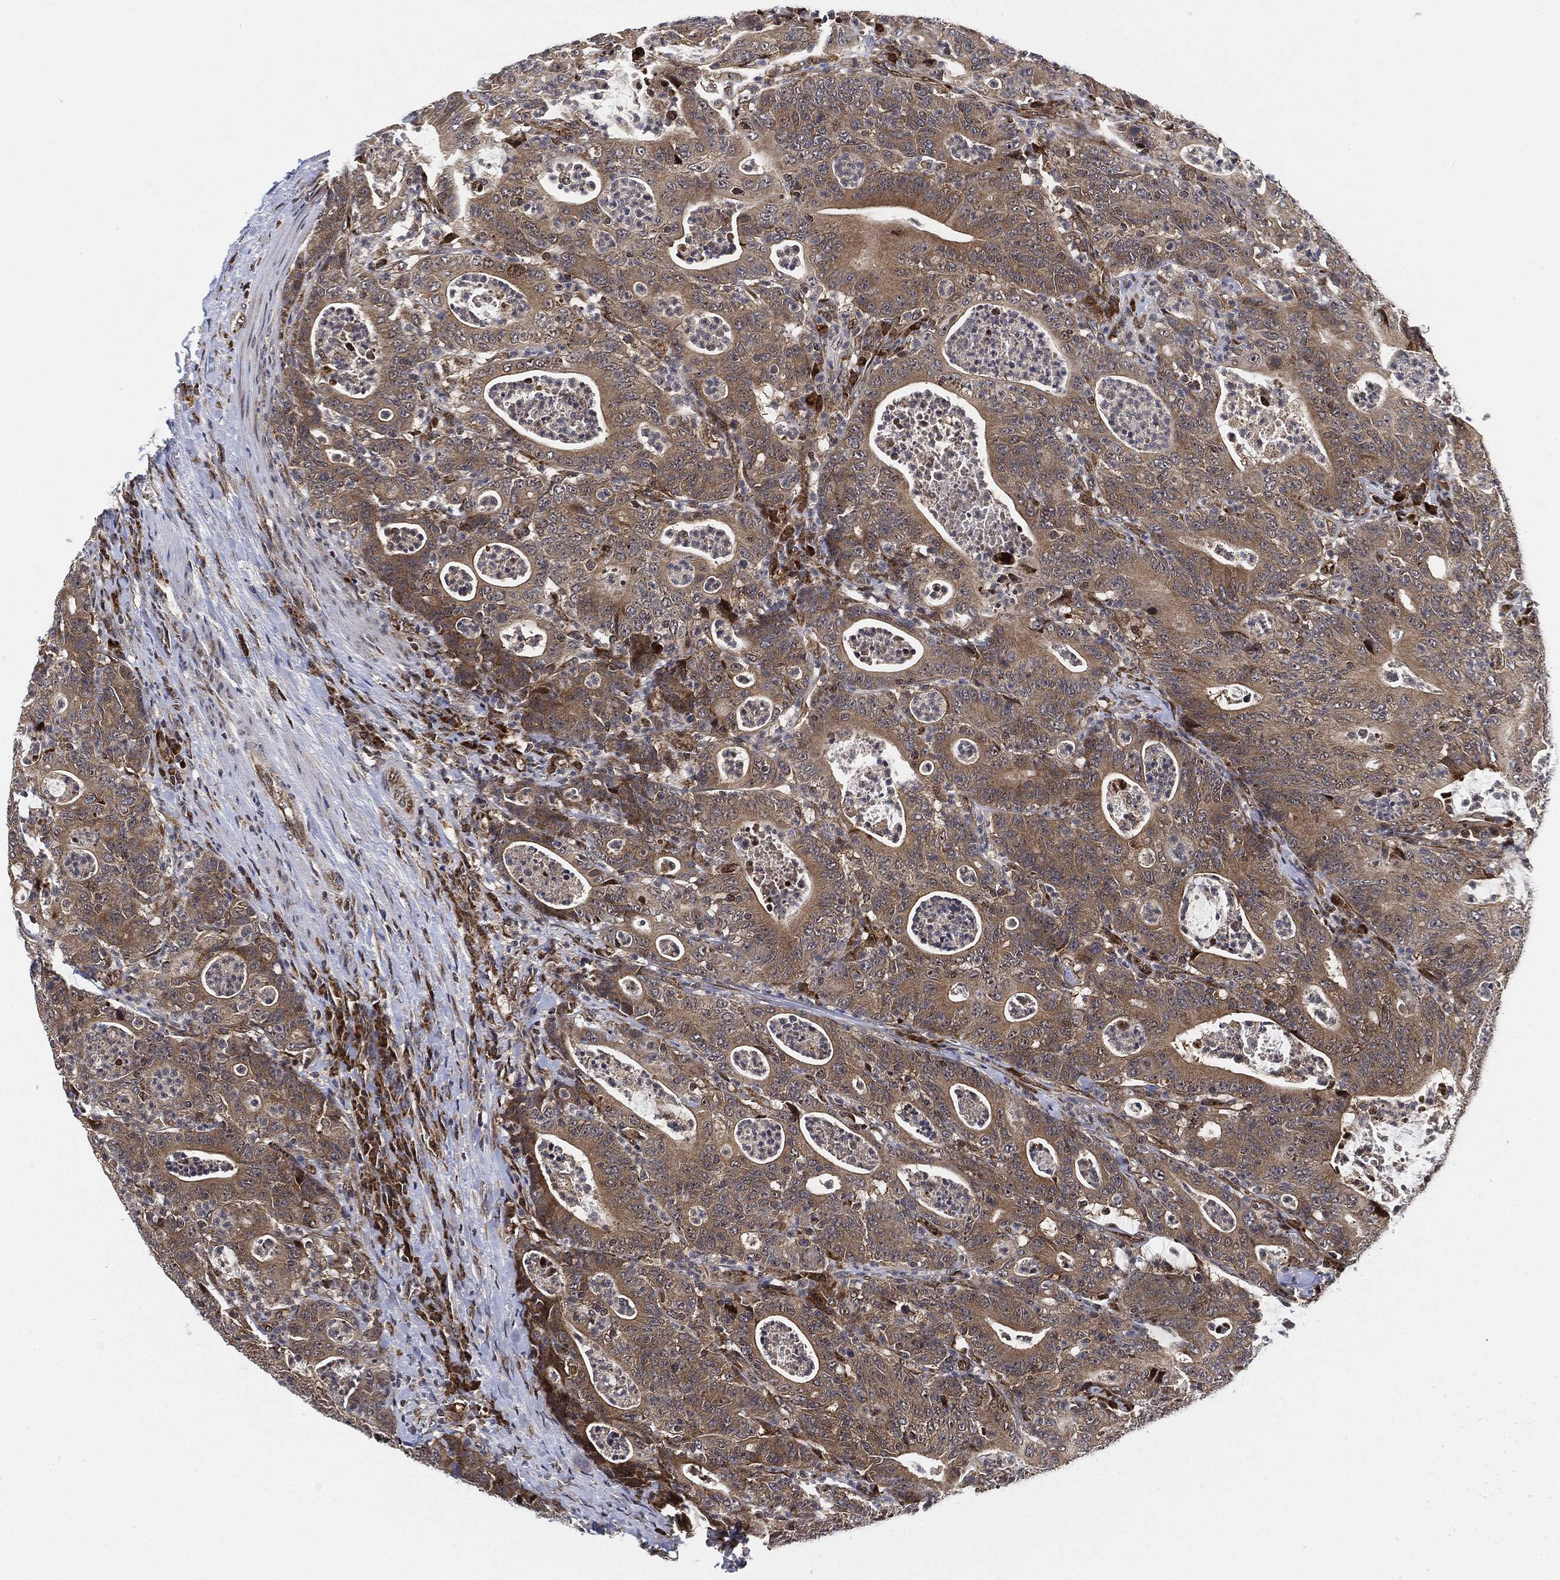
{"staining": {"intensity": "moderate", "quantity": ">75%", "location": "cytoplasmic/membranous"}, "tissue": "colorectal cancer", "cell_type": "Tumor cells", "image_type": "cancer", "snomed": [{"axis": "morphology", "description": "Adenocarcinoma, NOS"}, {"axis": "topography", "description": "Colon"}], "caption": "DAB (3,3'-diaminobenzidine) immunohistochemical staining of human colorectal adenocarcinoma demonstrates moderate cytoplasmic/membranous protein staining in about >75% of tumor cells. Nuclei are stained in blue.", "gene": "RNASEL", "patient": {"sex": "male", "age": 70}}